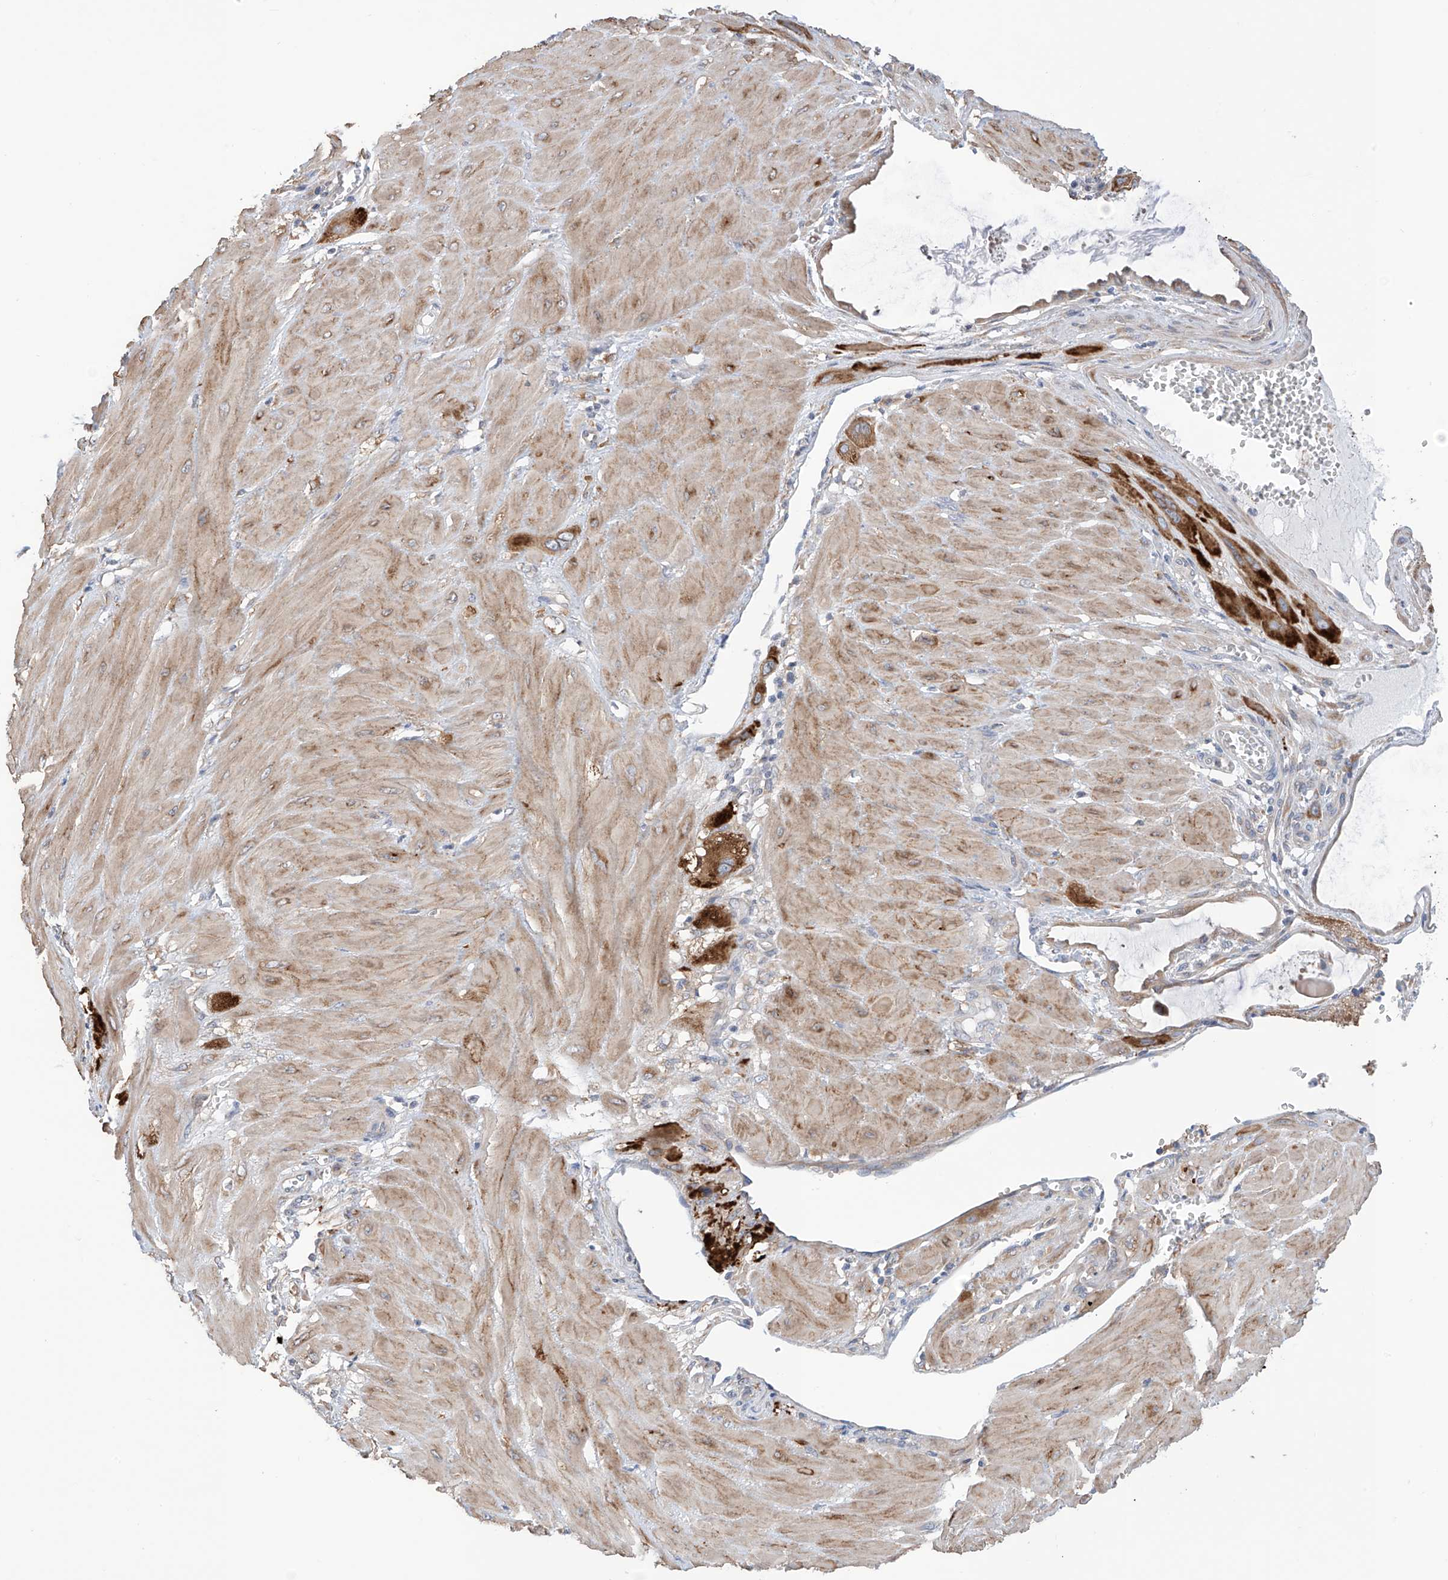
{"staining": {"intensity": "strong", "quantity": ">75%", "location": "cytoplasmic/membranous"}, "tissue": "cervical cancer", "cell_type": "Tumor cells", "image_type": "cancer", "snomed": [{"axis": "morphology", "description": "Squamous cell carcinoma, NOS"}, {"axis": "topography", "description": "Cervix"}], "caption": "The micrograph shows a brown stain indicating the presence of a protein in the cytoplasmic/membranous of tumor cells in cervical cancer (squamous cell carcinoma).", "gene": "REC8", "patient": {"sex": "female", "age": 34}}